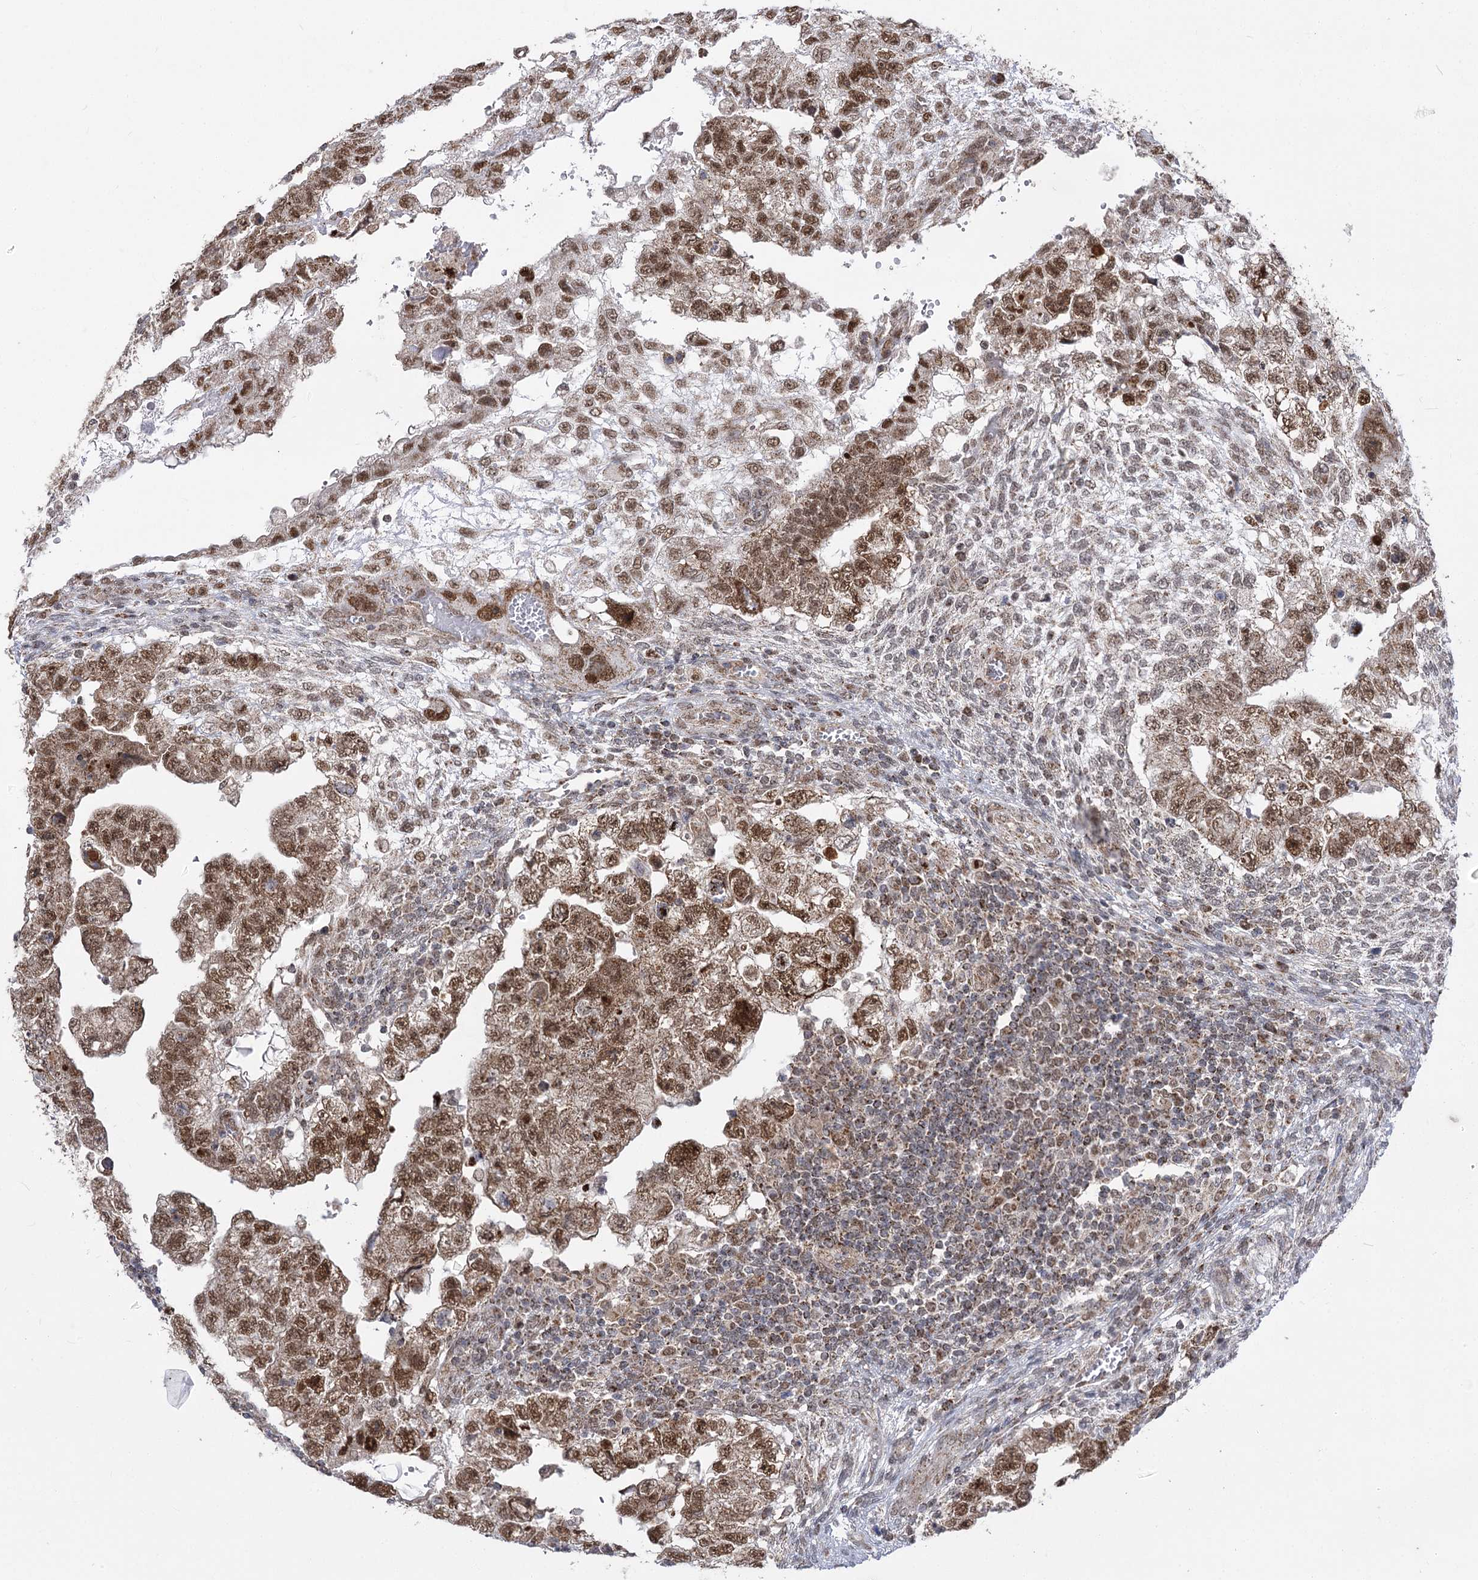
{"staining": {"intensity": "strong", "quantity": ">75%", "location": "nuclear"}, "tissue": "testis cancer", "cell_type": "Tumor cells", "image_type": "cancer", "snomed": [{"axis": "morphology", "description": "Carcinoma, Embryonal, NOS"}, {"axis": "topography", "description": "Testis"}], "caption": "Protein analysis of testis cancer (embryonal carcinoma) tissue demonstrates strong nuclear positivity in about >75% of tumor cells. (brown staining indicates protein expression, while blue staining denotes nuclei).", "gene": "SLC4A1AP", "patient": {"sex": "male", "age": 36}}